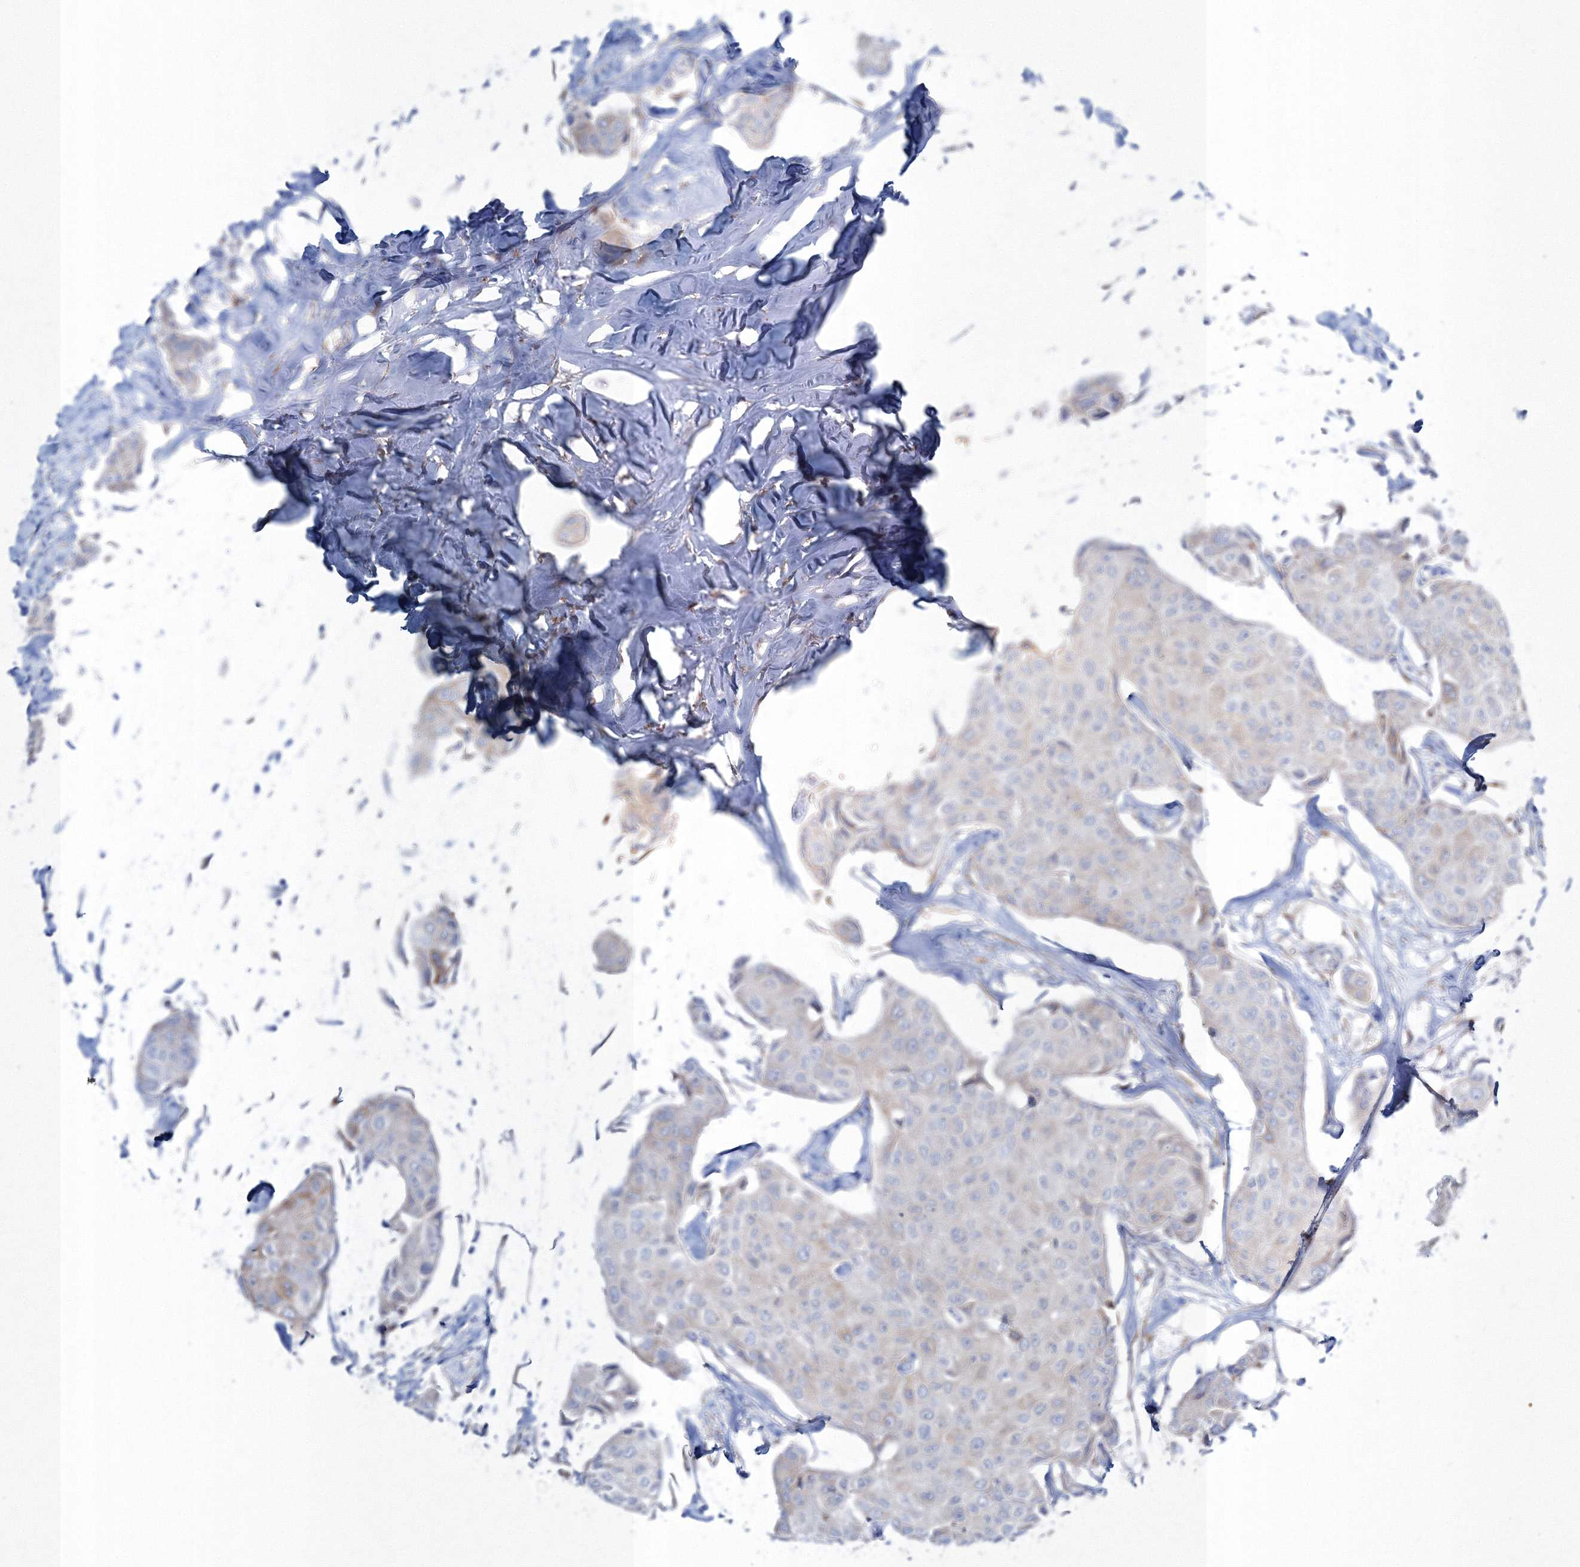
{"staining": {"intensity": "negative", "quantity": "none", "location": "none"}, "tissue": "breast cancer", "cell_type": "Tumor cells", "image_type": "cancer", "snomed": [{"axis": "morphology", "description": "Duct carcinoma"}, {"axis": "topography", "description": "Breast"}], "caption": "Protein analysis of intraductal carcinoma (breast) demonstrates no significant positivity in tumor cells. The staining is performed using DAB brown chromogen with nuclei counter-stained in using hematoxylin.", "gene": "RCN1", "patient": {"sex": "female", "age": 80}}